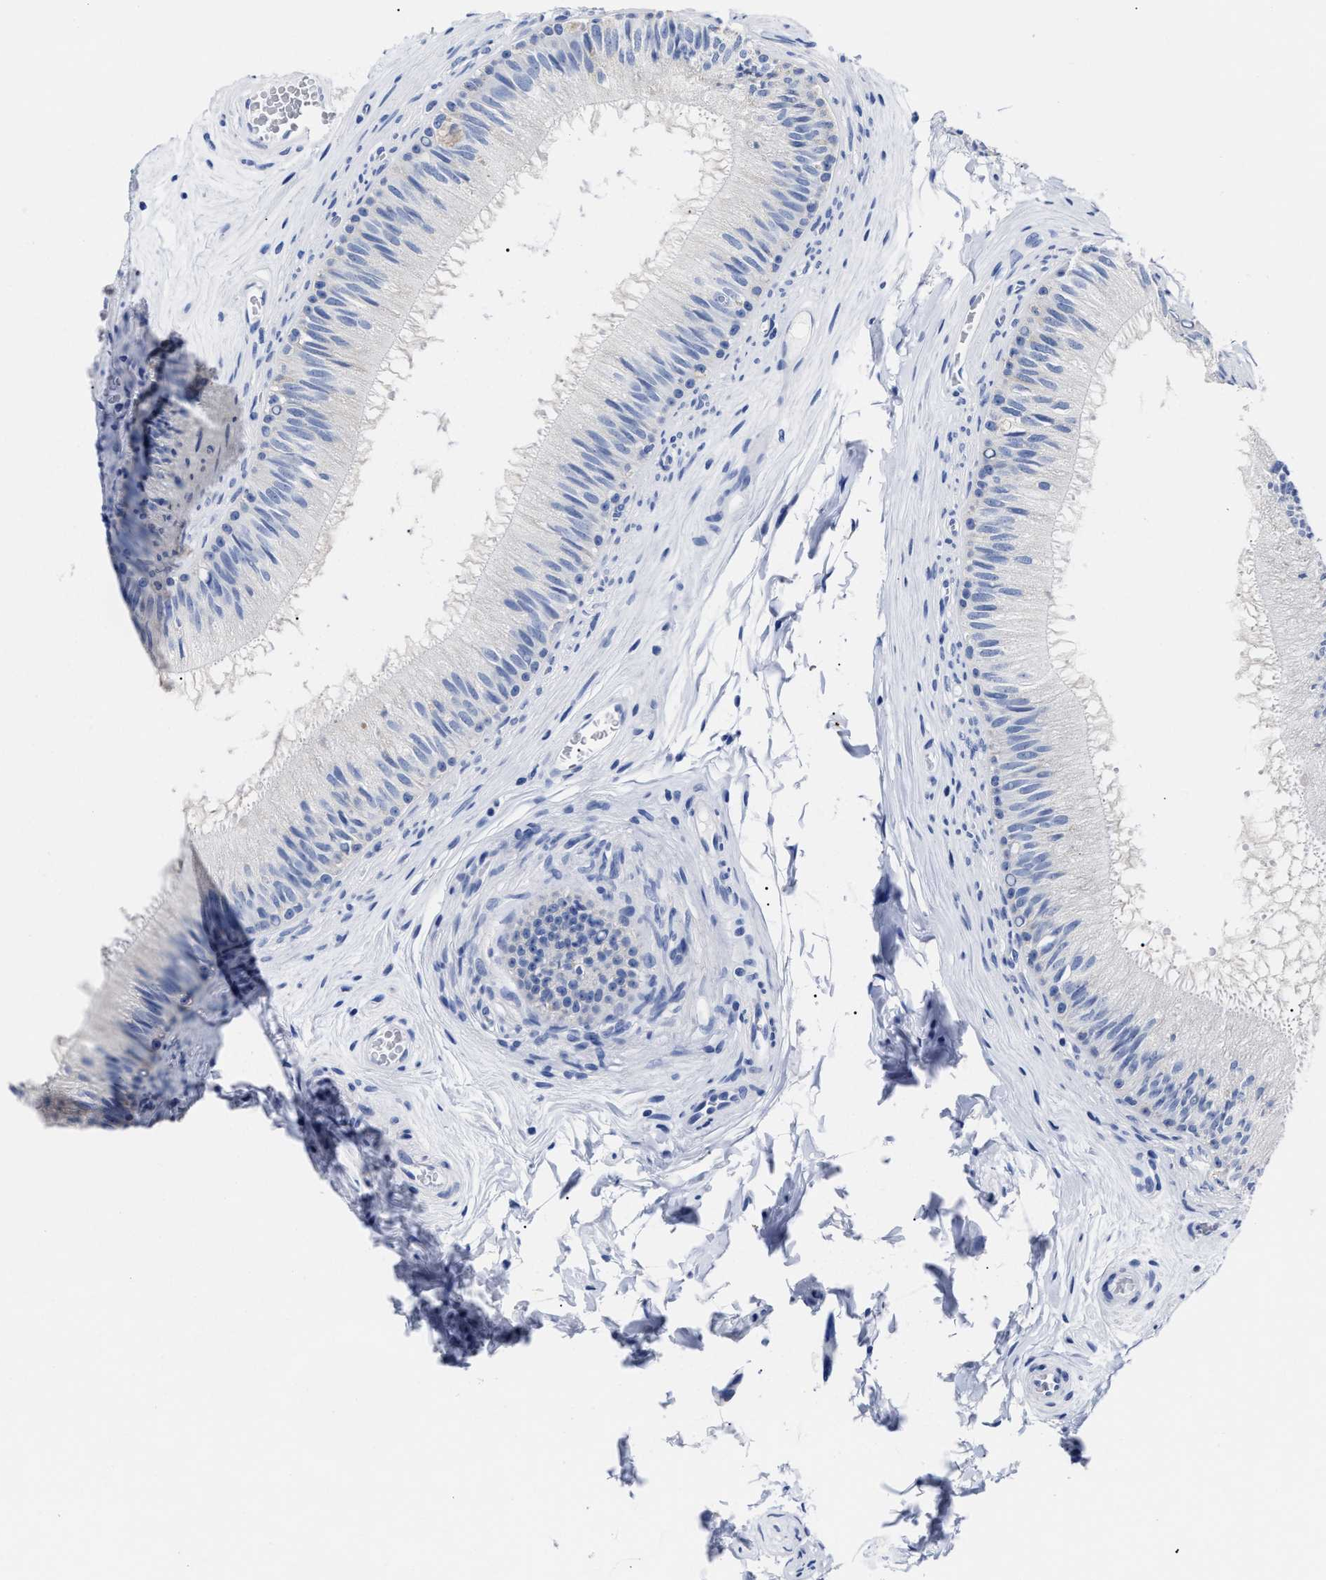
{"staining": {"intensity": "negative", "quantity": "none", "location": "none"}, "tissue": "epididymis", "cell_type": "Glandular cells", "image_type": "normal", "snomed": [{"axis": "morphology", "description": "Normal tissue, NOS"}, {"axis": "topography", "description": "Testis"}, {"axis": "topography", "description": "Epididymis"}], "caption": "This is an immunohistochemistry (IHC) image of unremarkable epididymis. There is no positivity in glandular cells.", "gene": "ALPG", "patient": {"sex": "male", "age": 36}}